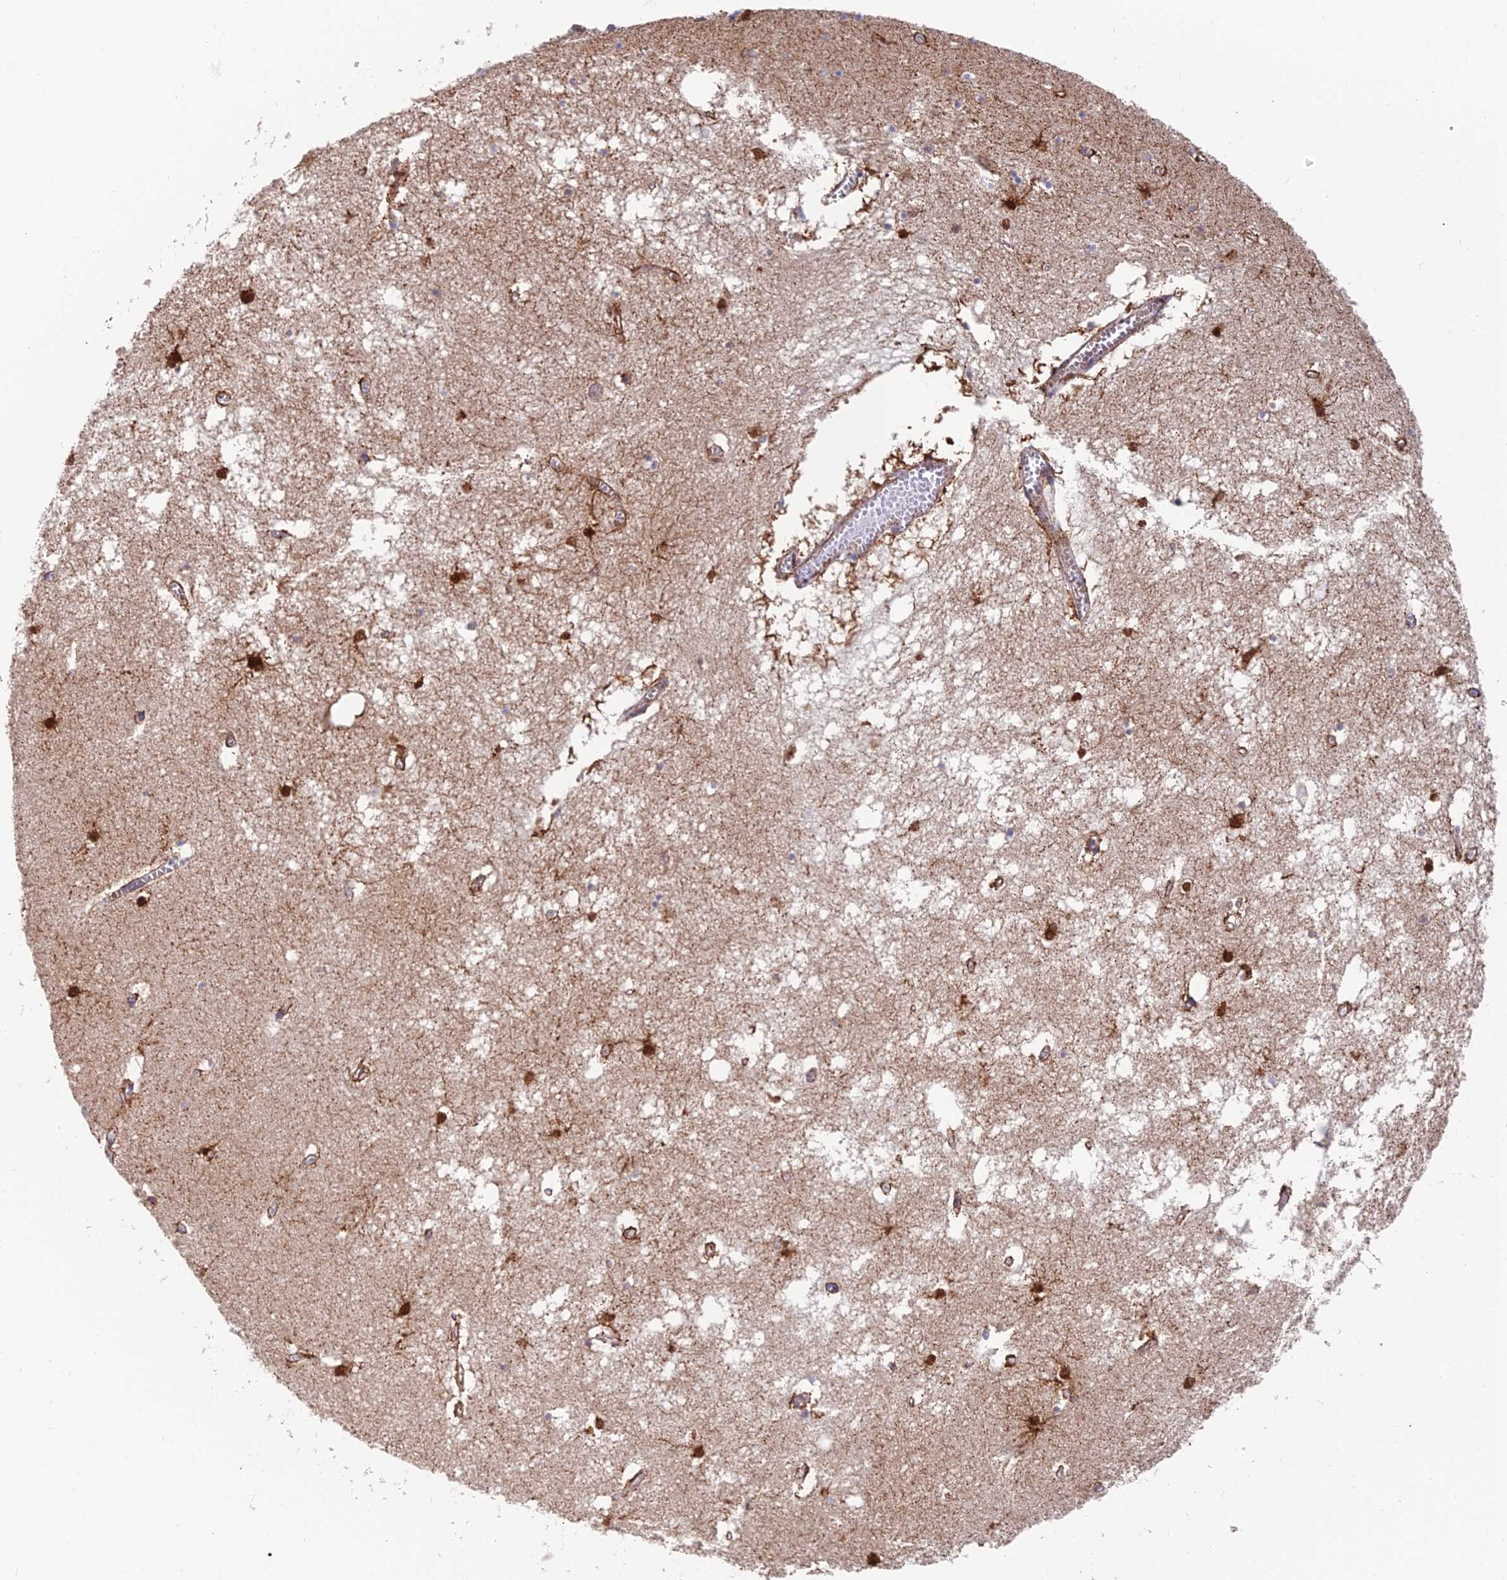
{"staining": {"intensity": "strong", "quantity": "25%-75%", "location": "cytoplasmic/membranous,nuclear"}, "tissue": "hippocampus", "cell_type": "Glial cells", "image_type": "normal", "snomed": [{"axis": "morphology", "description": "Normal tissue, NOS"}, {"axis": "topography", "description": "Hippocampus"}], "caption": "A brown stain shows strong cytoplasmic/membranous,nuclear positivity of a protein in glial cells of unremarkable hippocampus. Using DAB (brown) and hematoxylin (blue) stains, captured at high magnification using brightfield microscopy.", "gene": "TIGD6", "patient": {"sex": "male", "age": 70}}